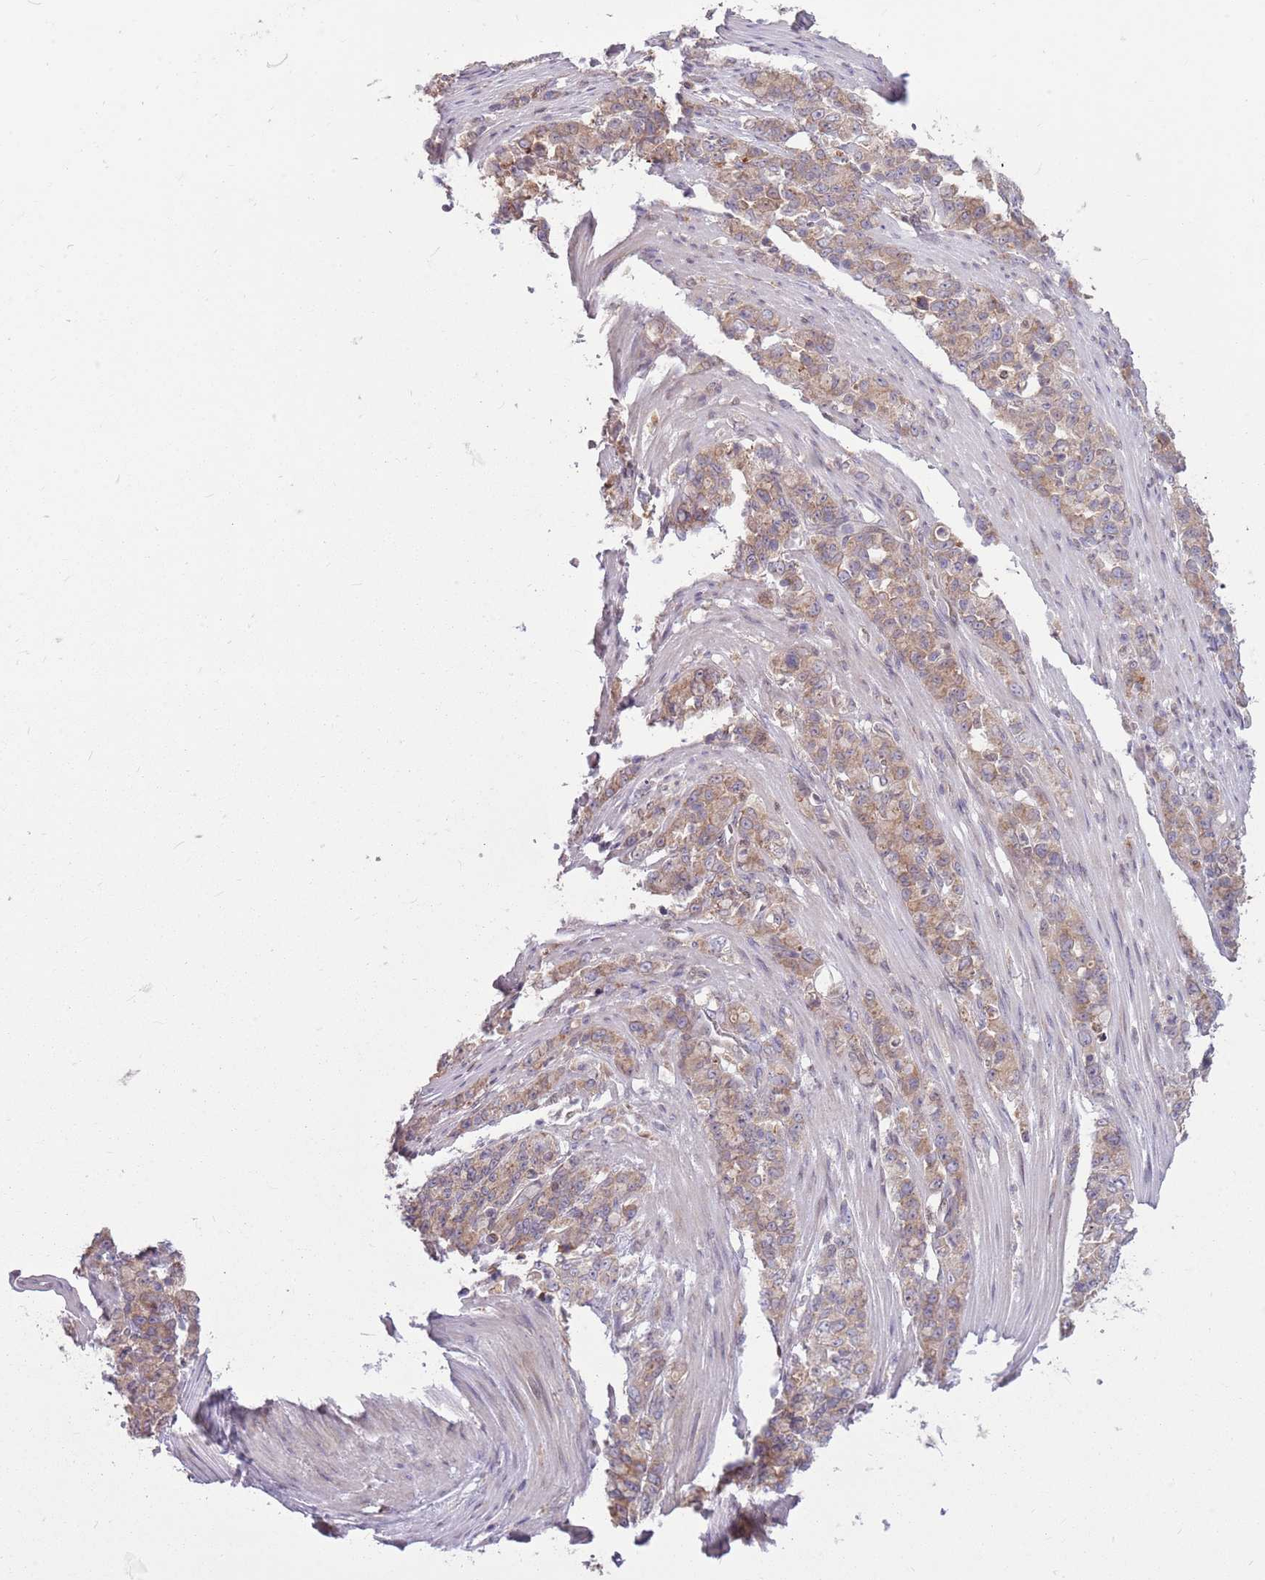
{"staining": {"intensity": "moderate", "quantity": ">75%", "location": "cytoplasmic/membranous"}, "tissue": "stomach cancer", "cell_type": "Tumor cells", "image_type": "cancer", "snomed": [{"axis": "morphology", "description": "Normal tissue, NOS"}, {"axis": "morphology", "description": "Adenocarcinoma, NOS"}, {"axis": "topography", "description": "Stomach"}], "caption": "High-power microscopy captured an immunohistochemistry photomicrograph of stomach adenocarcinoma, revealing moderate cytoplasmic/membranous expression in about >75% of tumor cells.", "gene": "PPP1R27", "patient": {"sex": "female", "age": 79}}